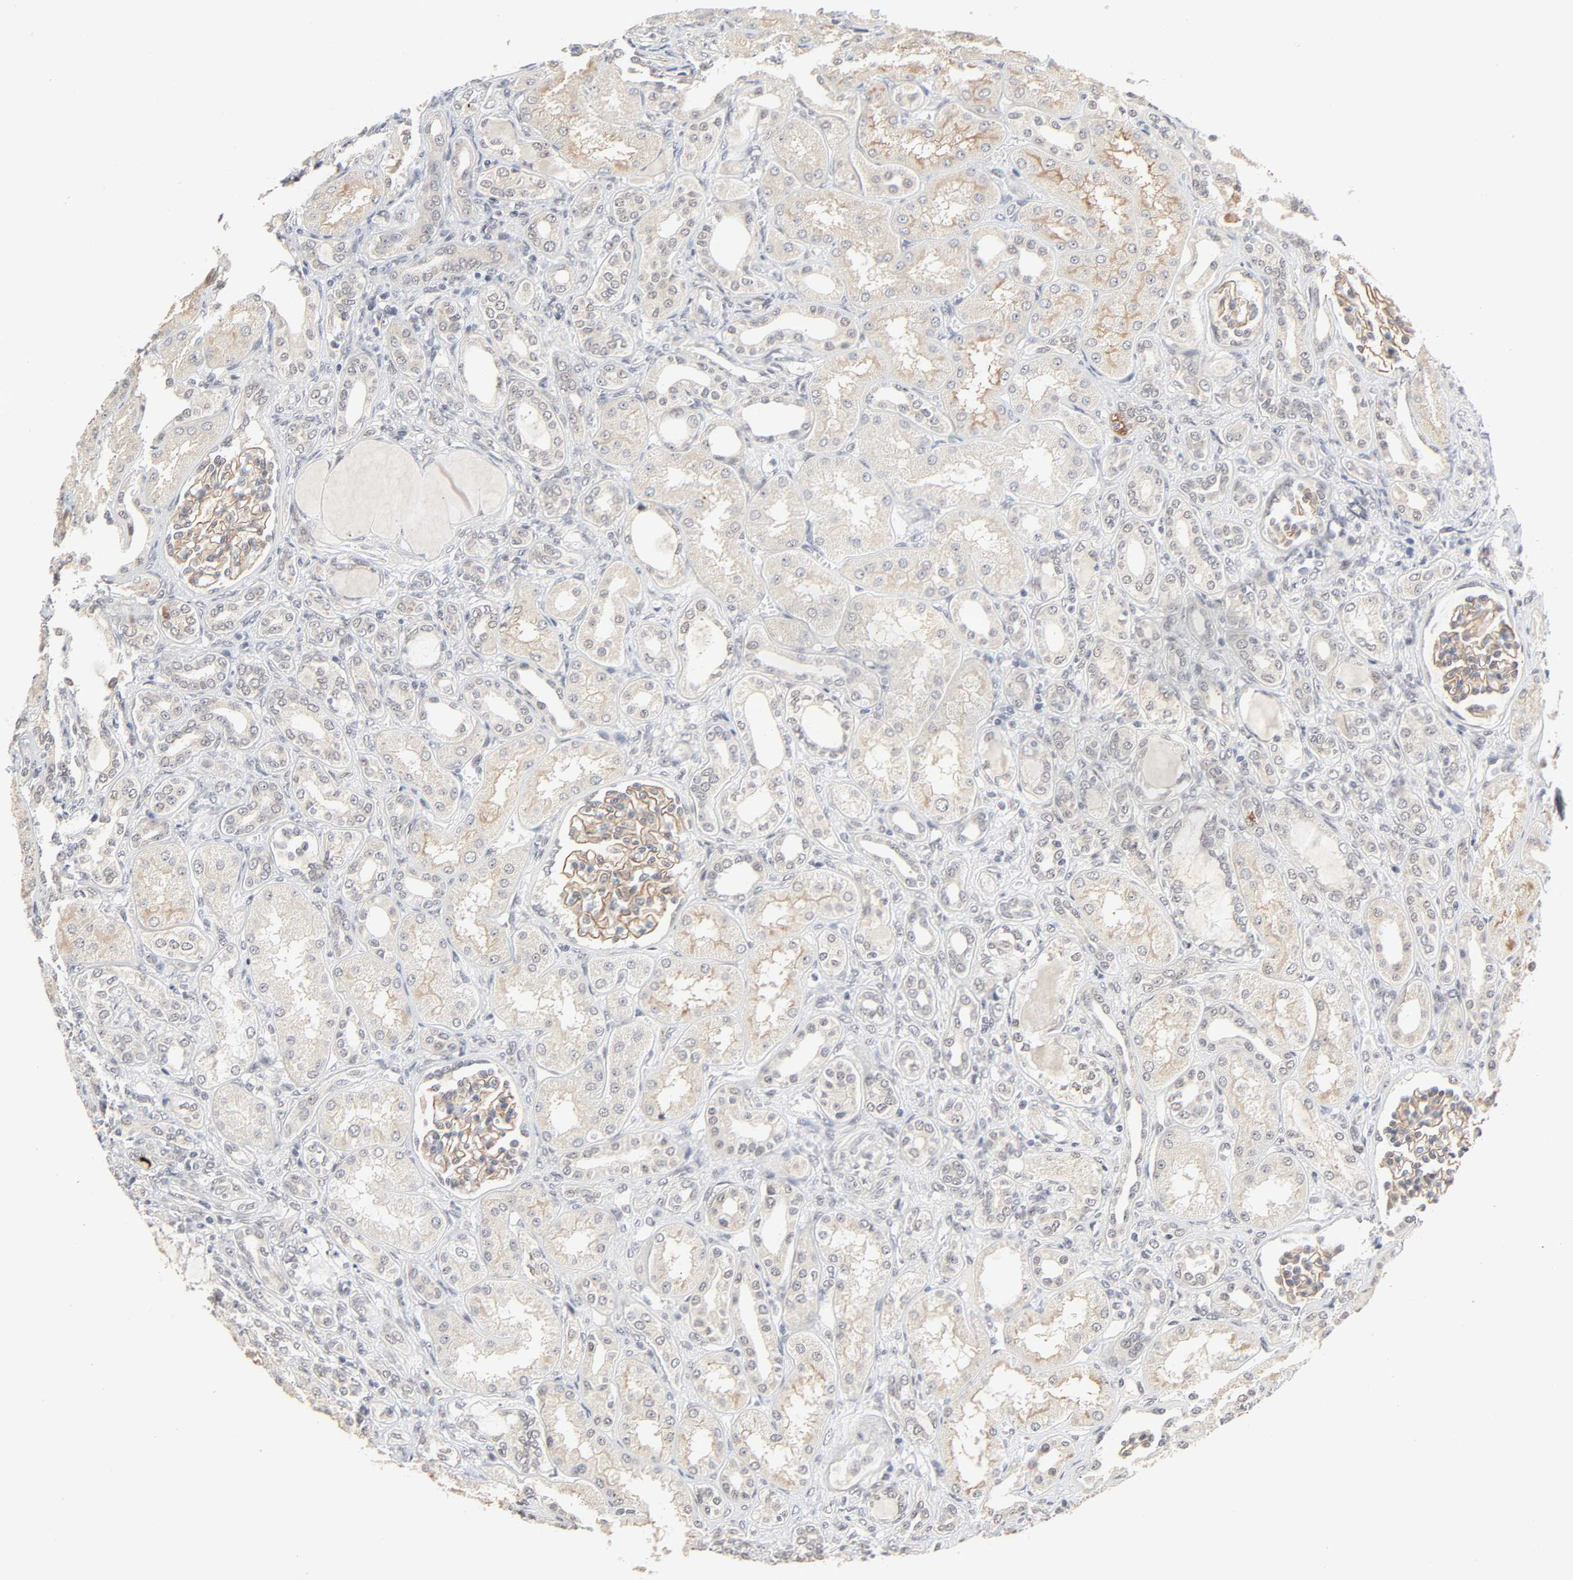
{"staining": {"intensity": "moderate", "quantity": ">75%", "location": "cytoplasmic/membranous"}, "tissue": "kidney", "cell_type": "Cells in glomeruli", "image_type": "normal", "snomed": [{"axis": "morphology", "description": "Normal tissue, NOS"}, {"axis": "topography", "description": "Kidney"}], "caption": "The image demonstrates staining of normal kidney, revealing moderate cytoplasmic/membranous protein expression (brown color) within cells in glomeruli. (DAB = brown stain, brightfield microscopy at high magnification).", "gene": "ZKSCAN8", "patient": {"sex": "male", "age": 7}}